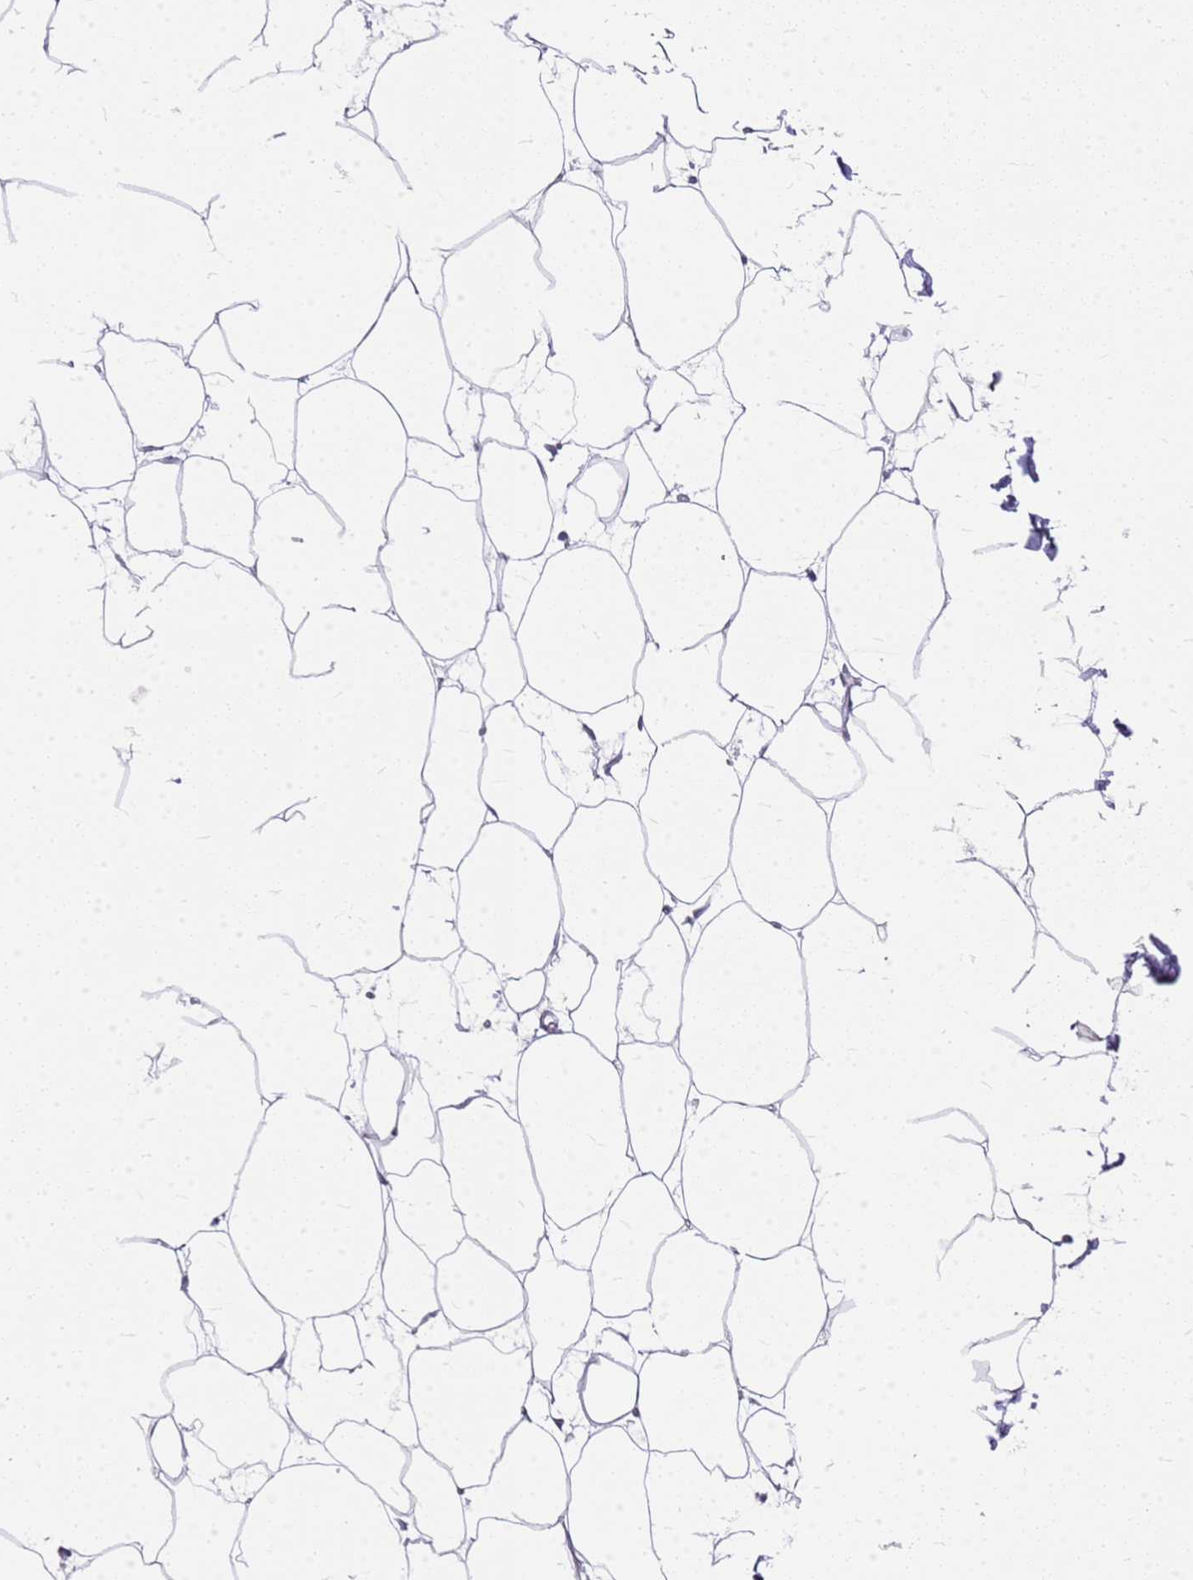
{"staining": {"intensity": "negative", "quantity": "none", "location": "none"}, "tissue": "adipose tissue", "cell_type": "Adipocytes", "image_type": "normal", "snomed": [{"axis": "morphology", "description": "Normal tissue, NOS"}, {"axis": "topography", "description": "Adipose tissue"}], "caption": "High power microscopy photomicrograph of an immunohistochemistry (IHC) micrograph of benign adipose tissue, revealing no significant staining in adipocytes. (Stains: DAB (3,3'-diaminobenzidine) immunohistochemistry (IHC) with hematoxylin counter stain, Microscopy: brightfield microscopy at high magnification).", "gene": "CA8", "patient": {"sex": "female", "age": 37}}